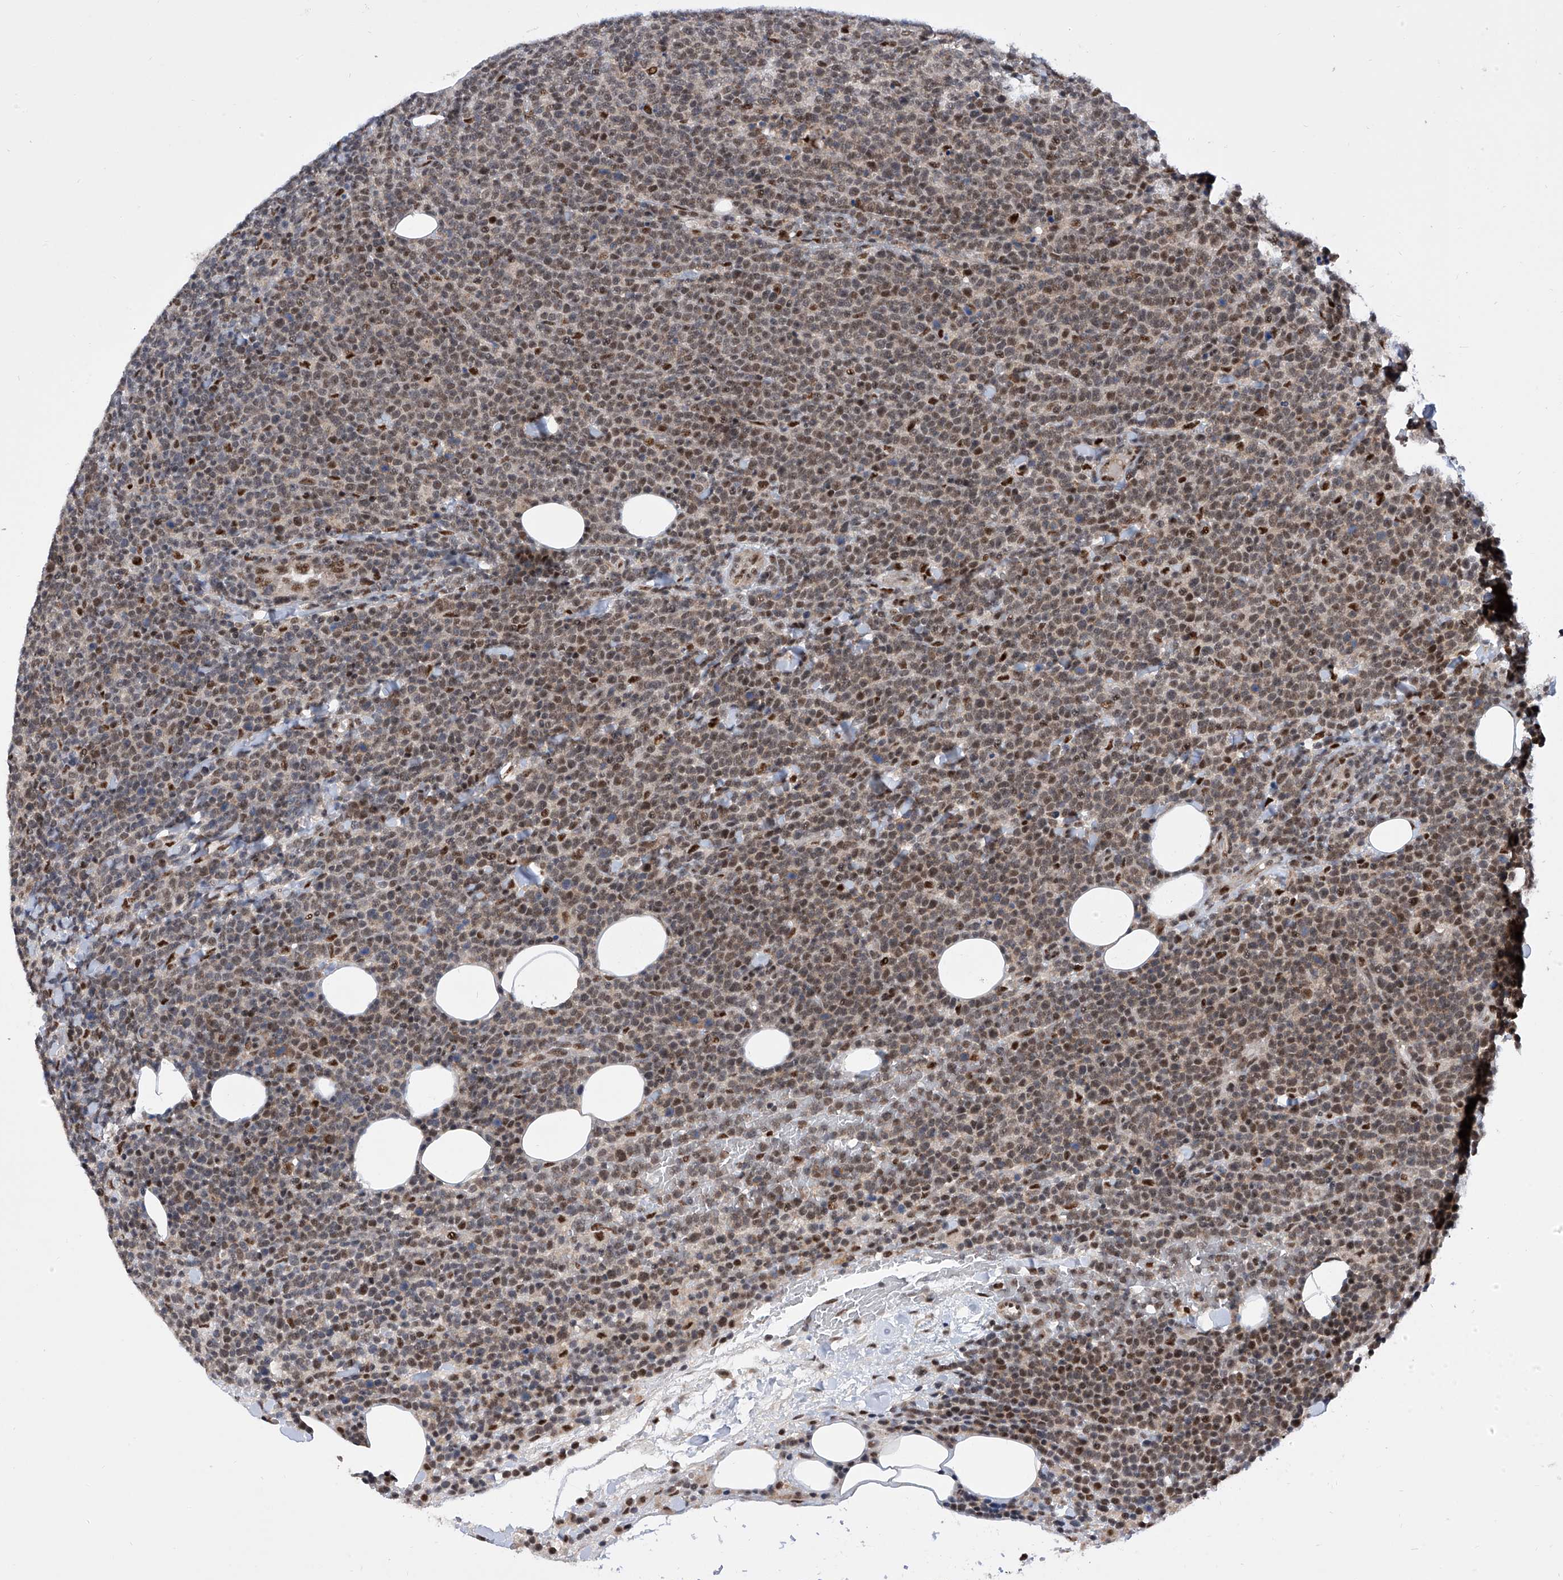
{"staining": {"intensity": "moderate", "quantity": ">75%", "location": "nuclear"}, "tissue": "lymphoma", "cell_type": "Tumor cells", "image_type": "cancer", "snomed": [{"axis": "morphology", "description": "Malignant lymphoma, non-Hodgkin's type, High grade"}, {"axis": "topography", "description": "Lymph node"}], "caption": "Malignant lymphoma, non-Hodgkin's type (high-grade) stained with a brown dye shows moderate nuclear positive expression in about >75% of tumor cells.", "gene": "RAD54L", "patient": {"sex": "male", "age": 61}}